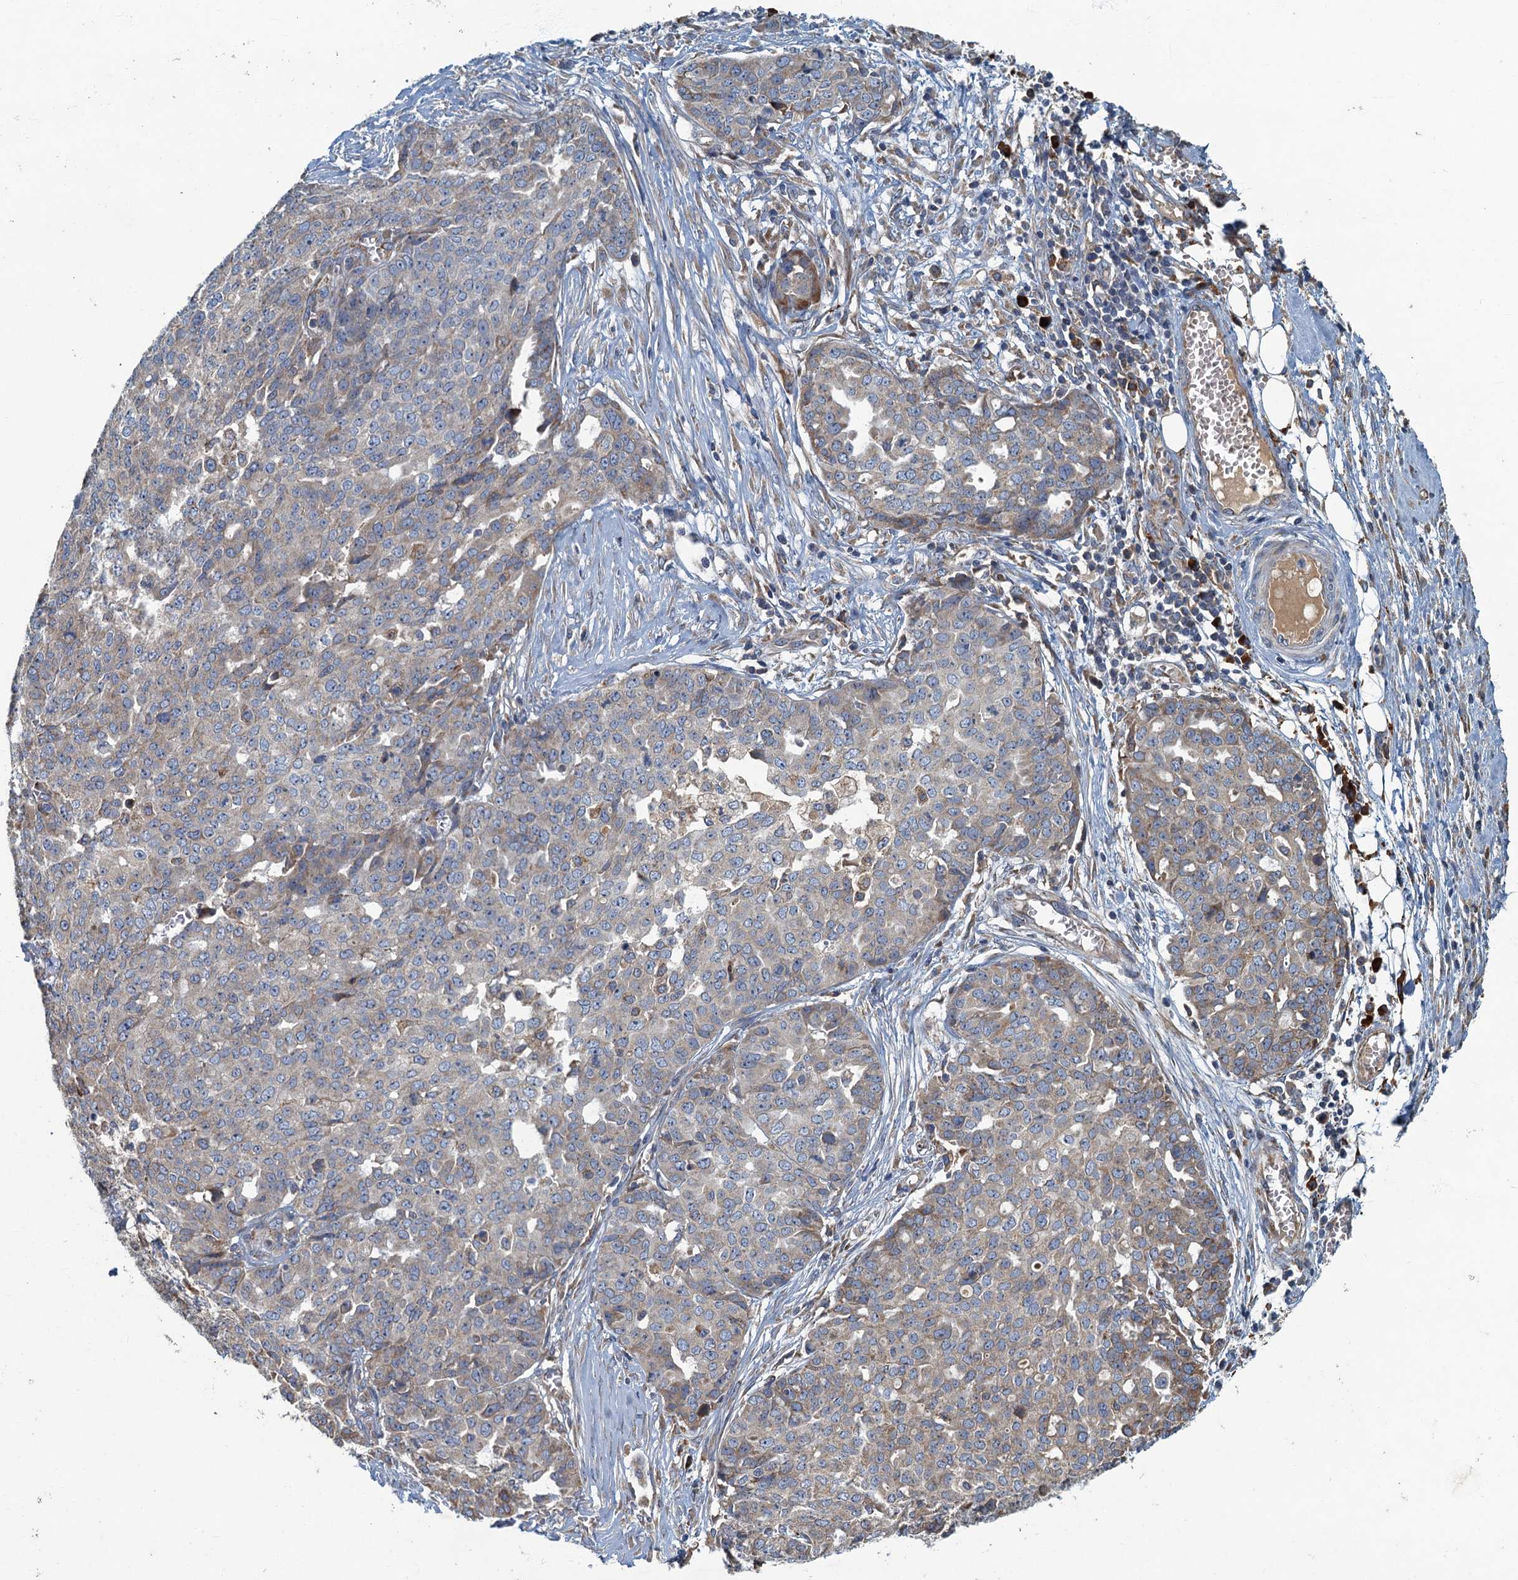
{"staining": {"intensity": "weak", "quantity": "<25%", "location": "cytoplasmic/membranous"}, "tissue": "ovarian cancer", "cell_type": "Tumor cells", "image_type": "cancer", "snomed": [{"axis": "morphology", "description": "Cystadenocarcinoma, serous, NOS"}, {"axis": "topography", "description": "Soft tissue"}, {"axis": "topography", "description": "Ovary"}], "caption": "Ovarian serous cystadenocarcinoma was stained to show a protein in brown. There is no significant positivity in tumor cells.", "gene": "SPDYC", "patient": {"sex": "female", "age": 57}}